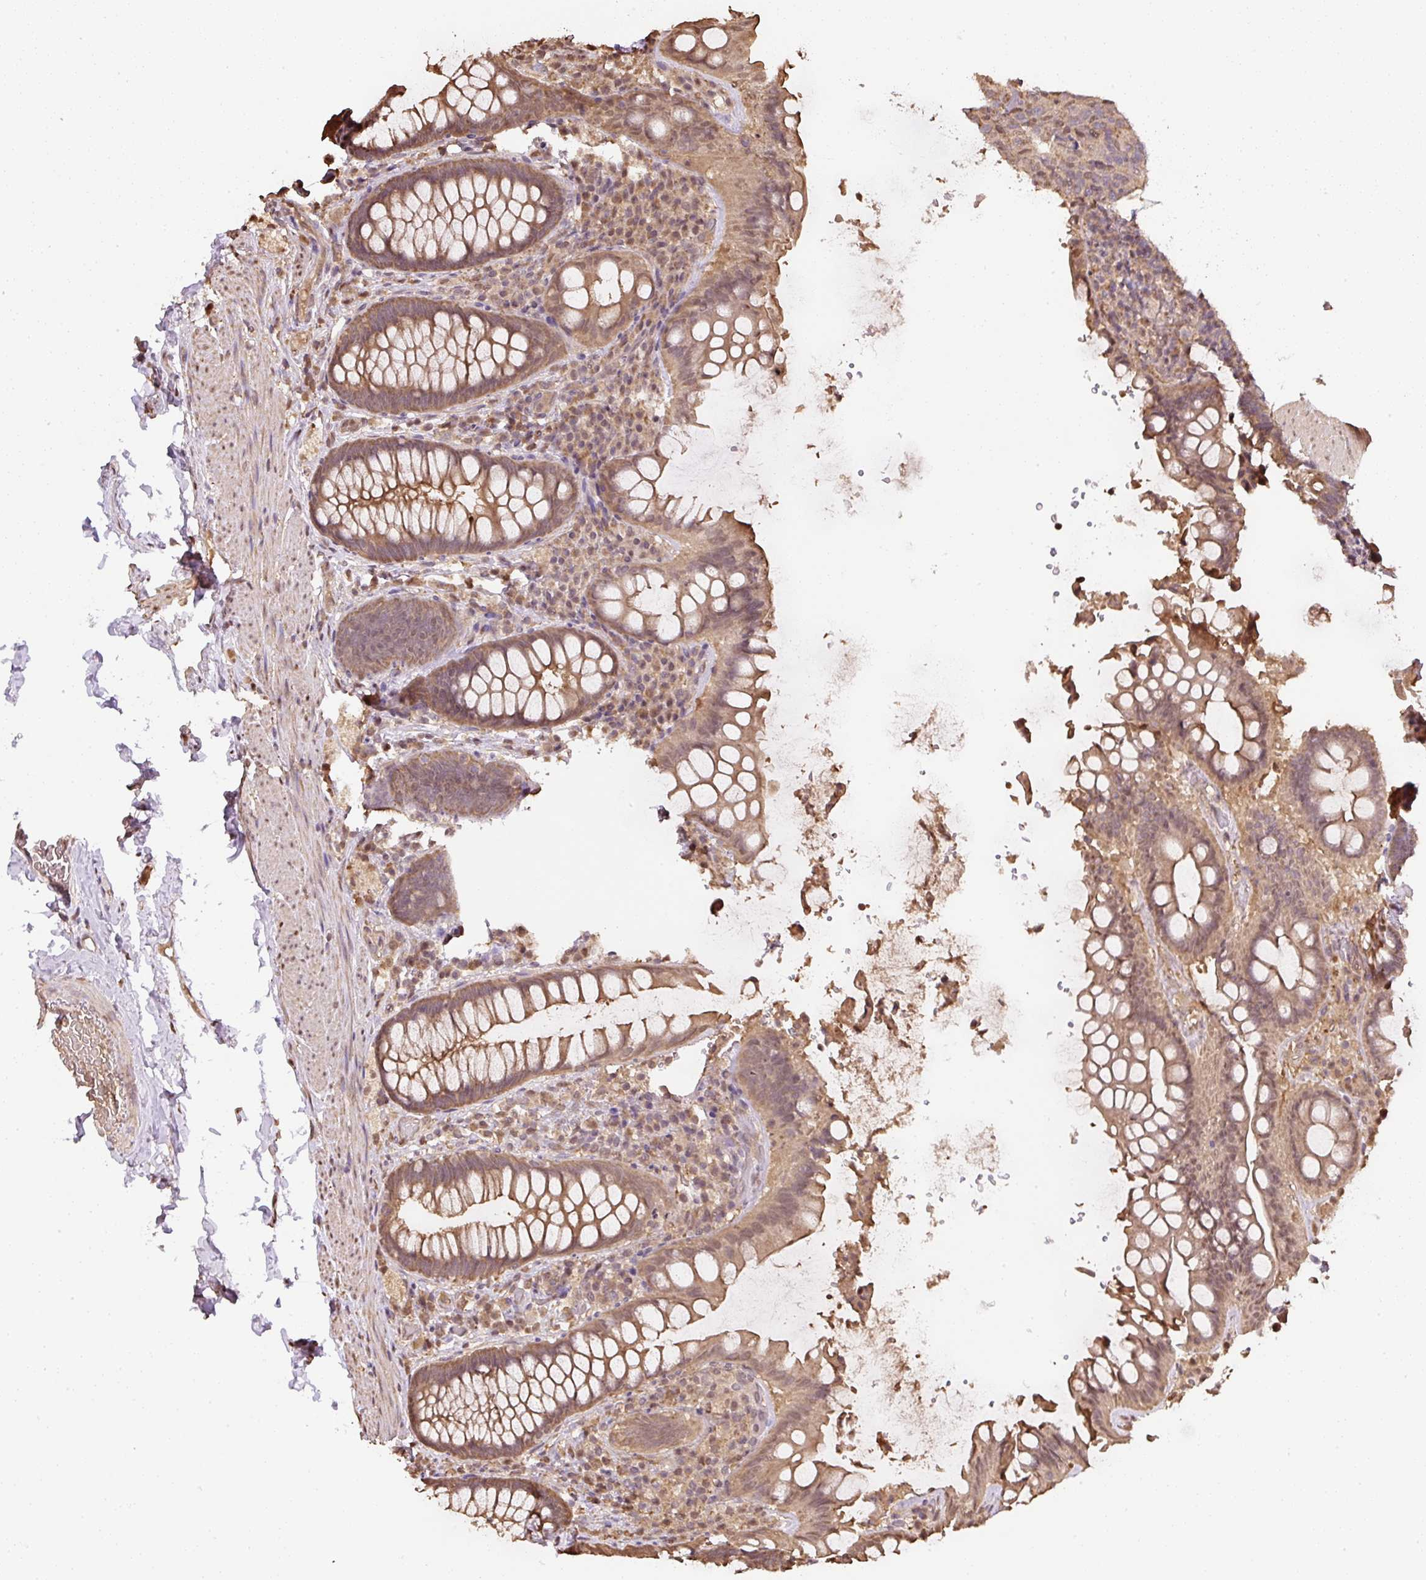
{"staining": {"intensity": "moderate", "quantity": ">75%", "location": "cytoplasmic/membranous,nuclear"}, "tissue": "rectum", "cell_type": "Glandular cells", "image_type": "normal", "snomed": [{"axis": "morphology", "description": "Normal tissue, NOS"}, {"axis": "topography", "description": "Rectum"}], "caption": "Immunohistochemical staining of normal human rectum exhibits moderate cytoplasmic/membranous,nuclear protein staining in approximately >75% of glandular cells. The protein is shown in brown color, while the nuclei are stained blue.", "gene": "TMEM170B", "patient": {"sex": "female", "age": 69}}